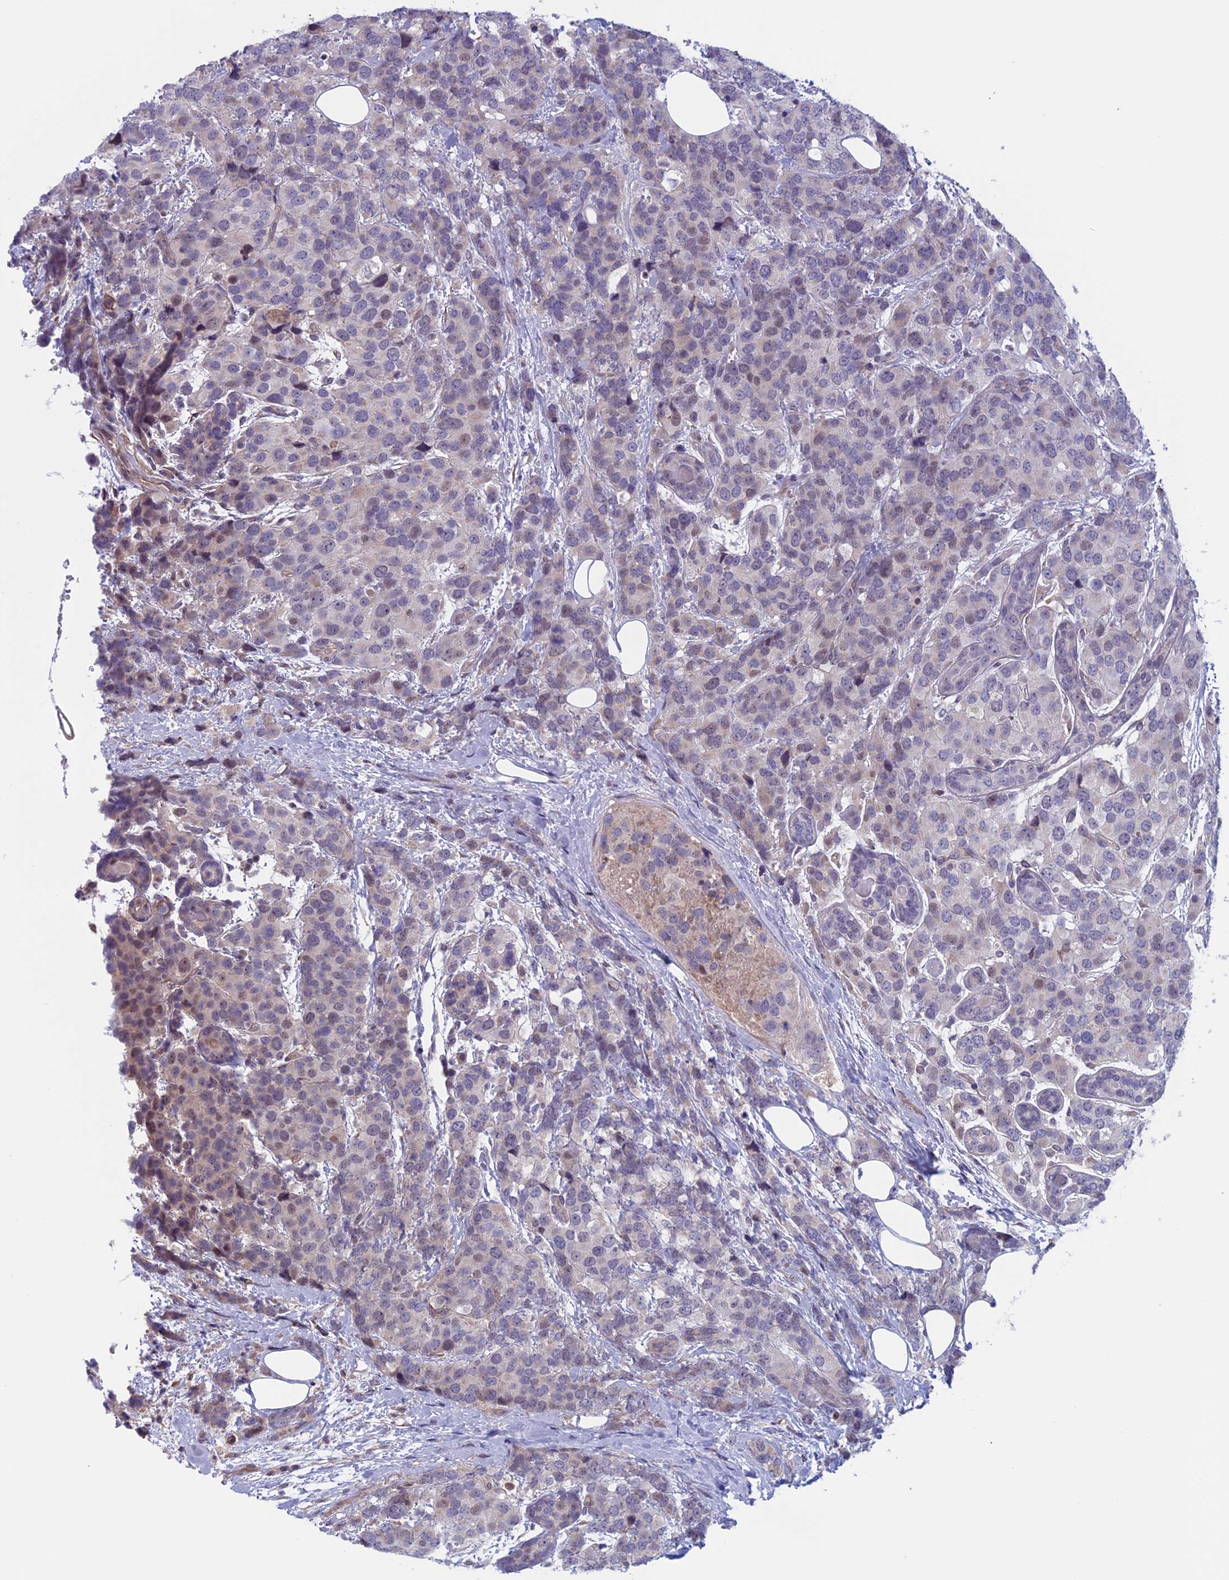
{"staining": {"intensity": "weak", "quantity": "<25%", "location": "nuclear"}, "tissue": "breast cancer", "cell_type": "Tumor cells", "image_type": "cancer", "snomed": [{"axis": "morphology", "description": "Lobular carcinoma"}, {"axis": "topography", "description": "Breast"}], "caption": "Tumor cells show no significant protein expression in breast cancer (lobular carcinoma). Nuclei are stained in blue.", "gene": "SLC1A6", "patient": {"sex": "female", "age": 59}}